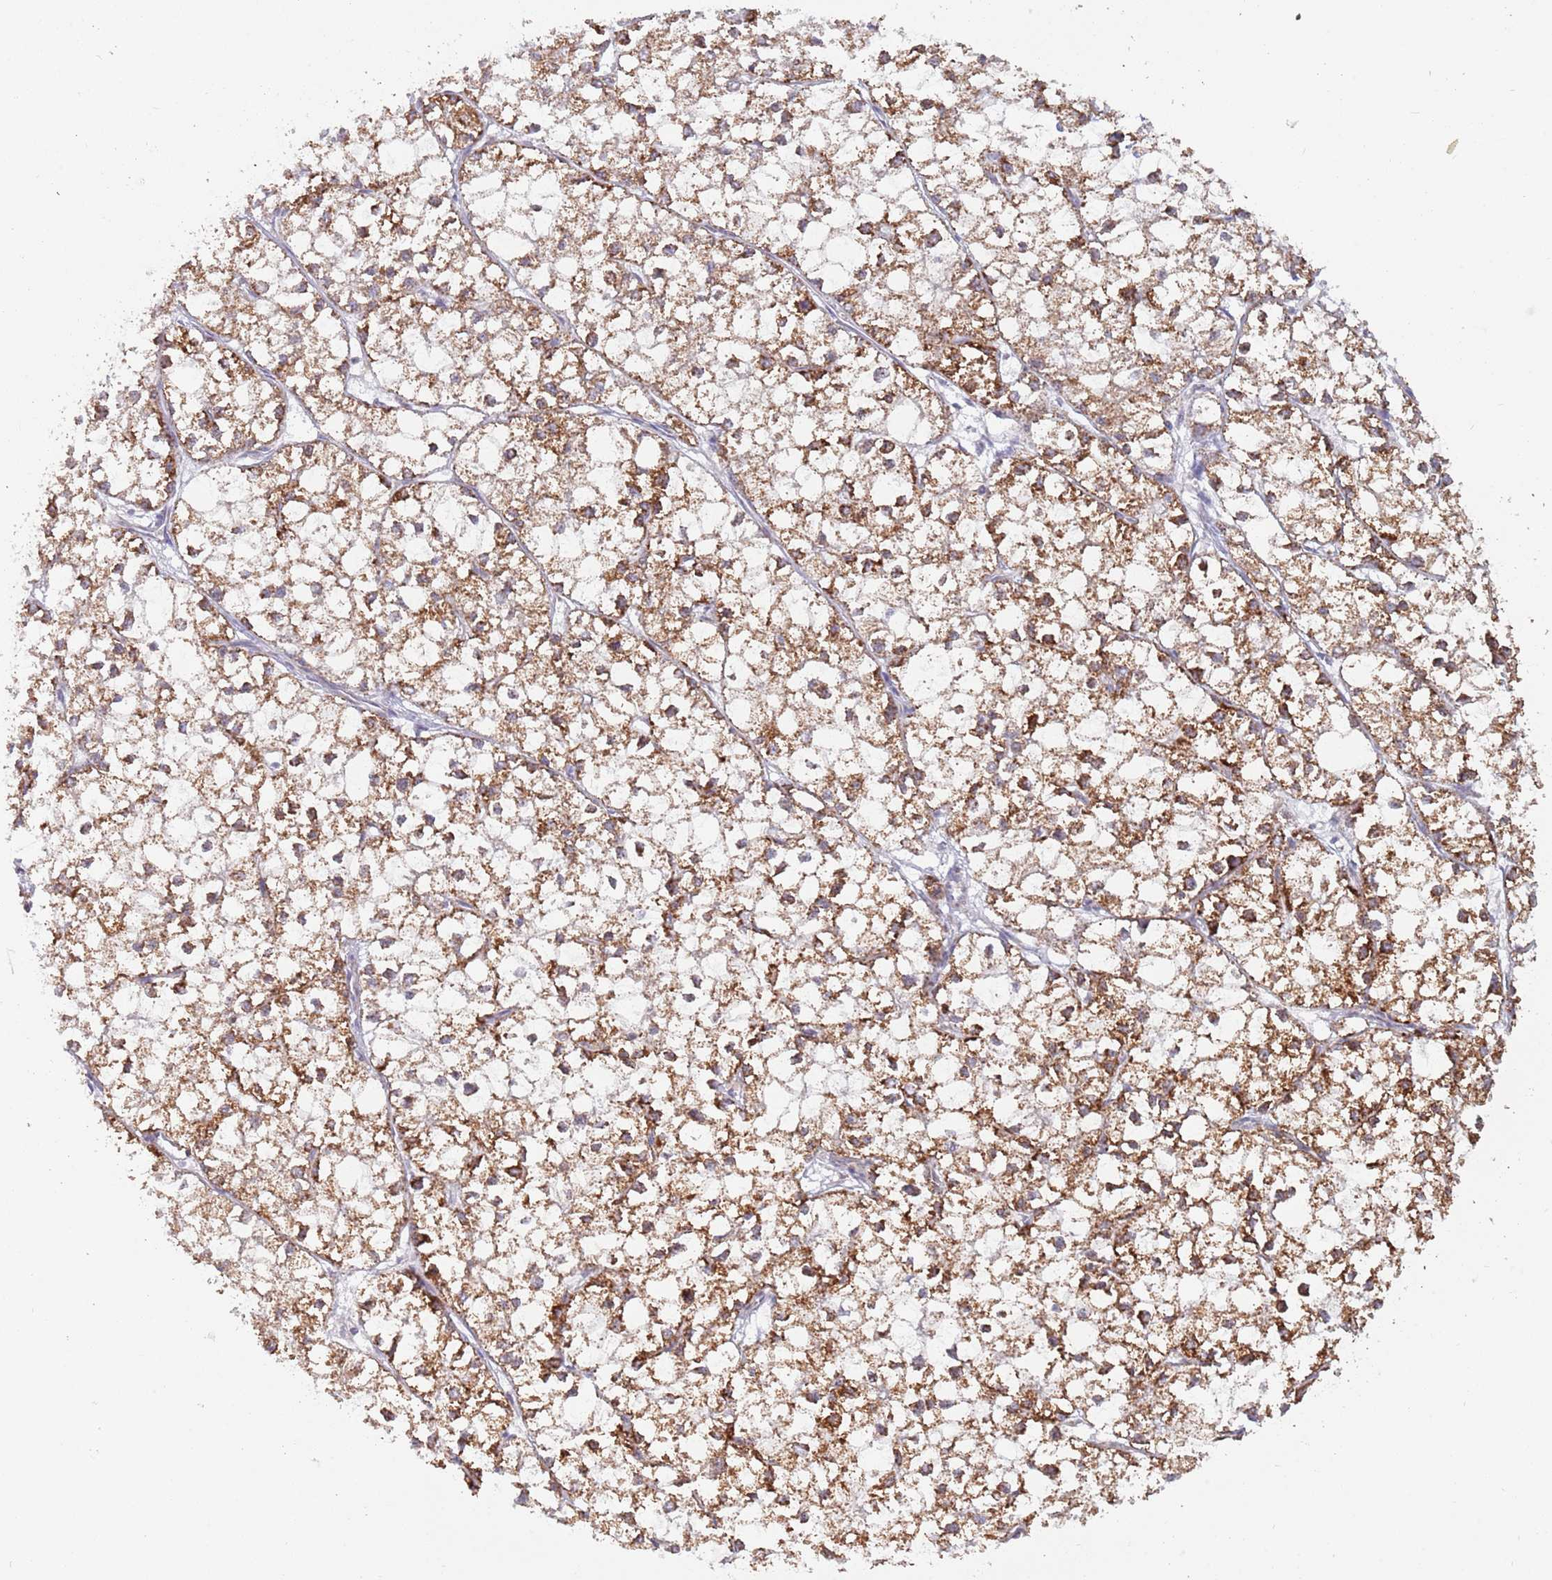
{"staining": {"intensity": "moderate", "quantity": ">75%", "location": "cytoplasmic/membranous"}, "tissue": "liver cancer", "cell_type": "Tumor cells", "image_type": "cancer", "snomed": [{"axis": "morphology", "description": "Carcinoma, Hepatocellular, NOS"}, {"axis": "topography", "description": "Liver"}], "caption": "Protein staining shows moderate cytoplasmic/membranous positivity in approximately >75% of tumor cells in liver hepatocellular carcinoma.", "gene": "TIMM13", "patient": {"sex": "female", "age": 43}}